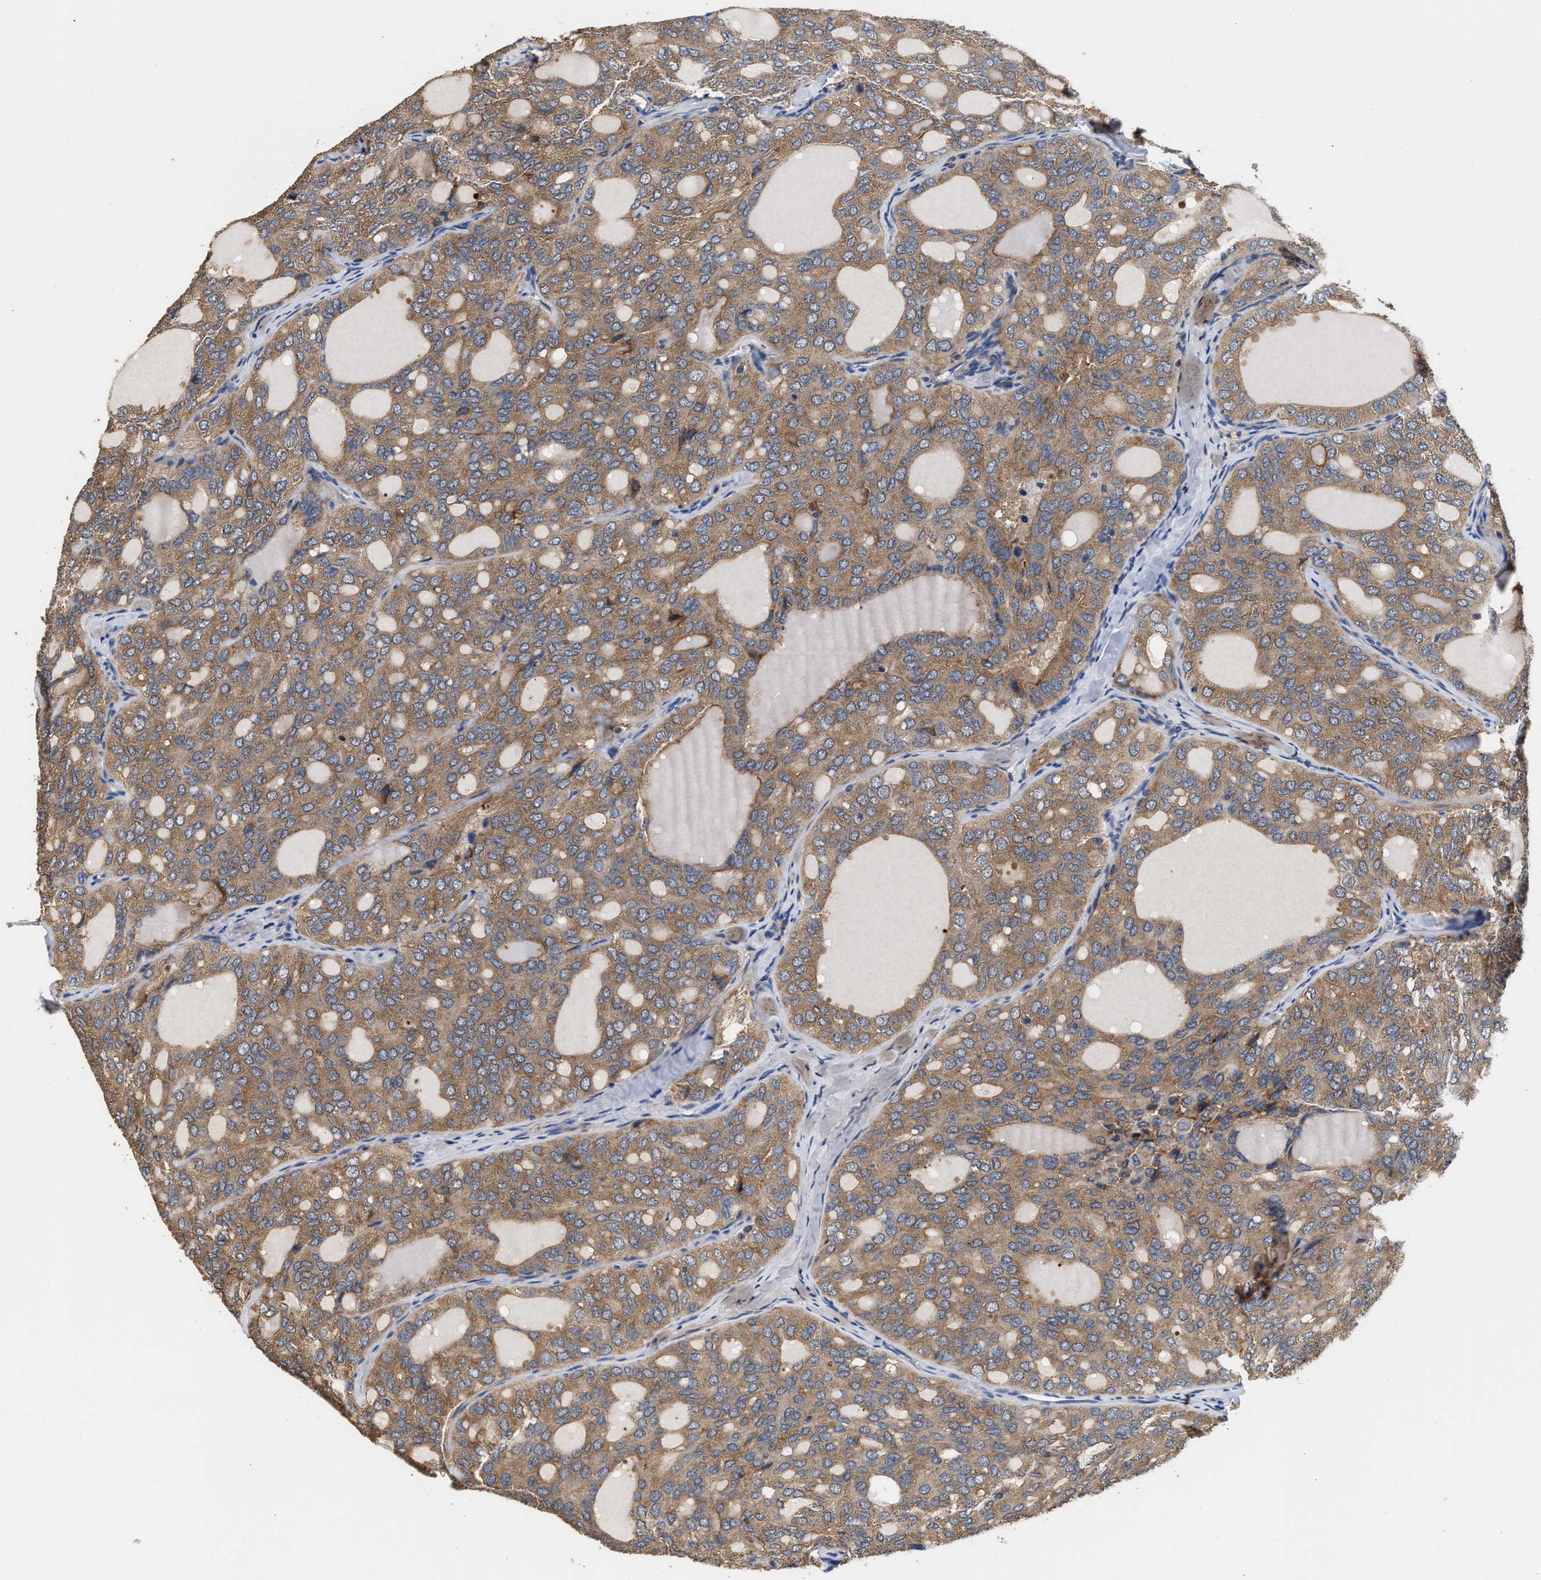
{"staining": {"intensity": "moderate", "quantity": ">75%", "location": "cytoplasmic/membranous"}, "tissue": "thyroid cancer", "cell_type": "Tumor cells", "image_type": "cancer", "snomed": [{"axis": "morphology", "description": "Follicular adenoma carcinoma, NOS"}, {"axis": "topography", "description": "Thyroid gland"}], "caption": "Immunohistochemistry (IHC) (DAB) staining of human thyroid cancer (follicular adenoma carcinoma) reveals moderate cytoplasmic/membranous protein expression in approximately >75% of tumor cells. The protein is stained brown, and the nuclei are stained in blue (DAB IHC with brightfield microscopy, high magnification).", "gene": "KLB", "patient": {"sex": "male", "age": 75}}